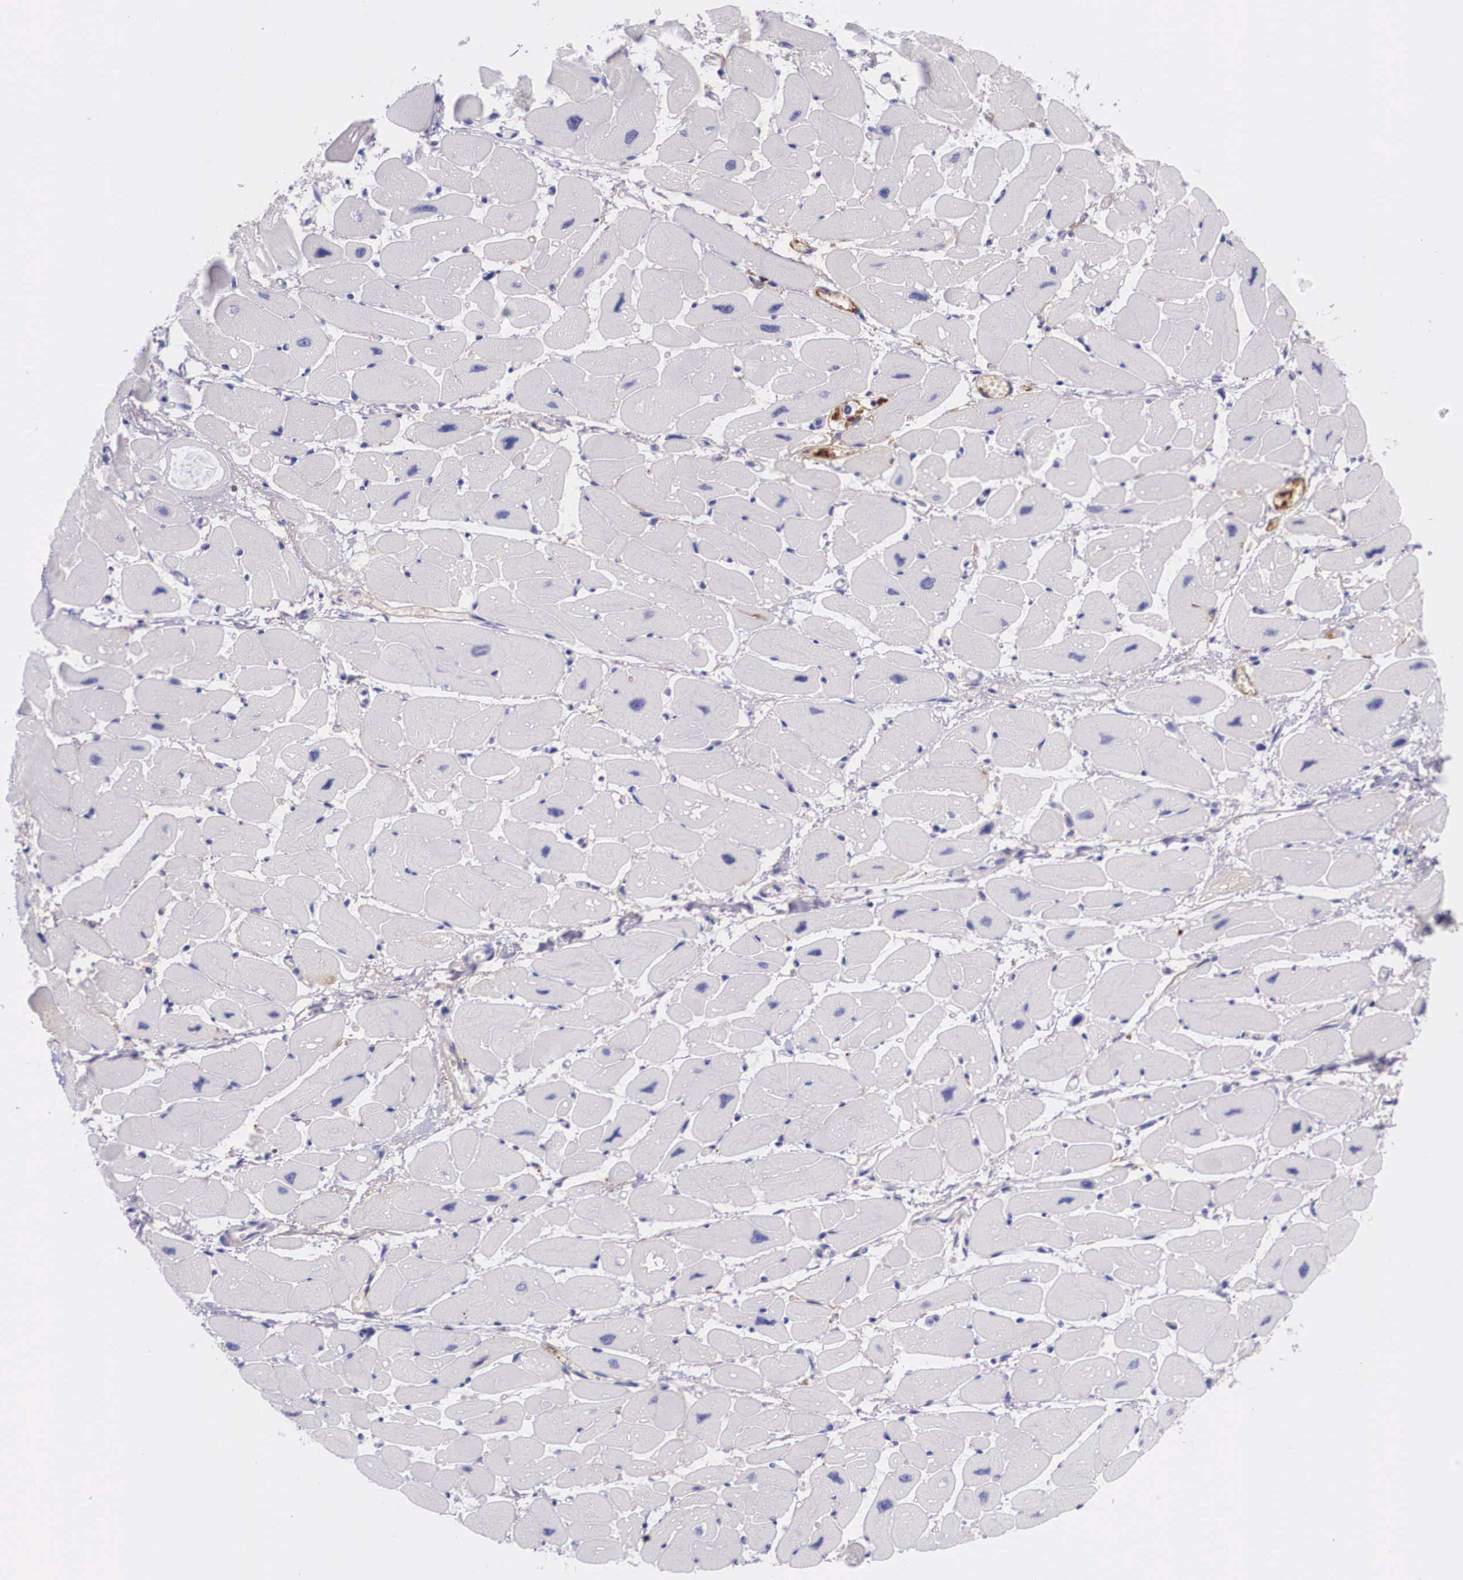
{"staining": {"intensity": "negative", "quantity": "none", "location": "none"}, "tissue": "heart muscle", "cell_type": "Cardiomyocytes", "image_type": "normal", "snomed": [{"axis": "morphology", "description": "Normal tissue, NOS"}, {"axis": "topography", "description": "Heart"}], "caption": "The photomicrograph reveals no staining of cardiomyocytes in unremarkable heart muscle.", "gene": "PLG", "patient": {"sex": "female", "age": 54}}